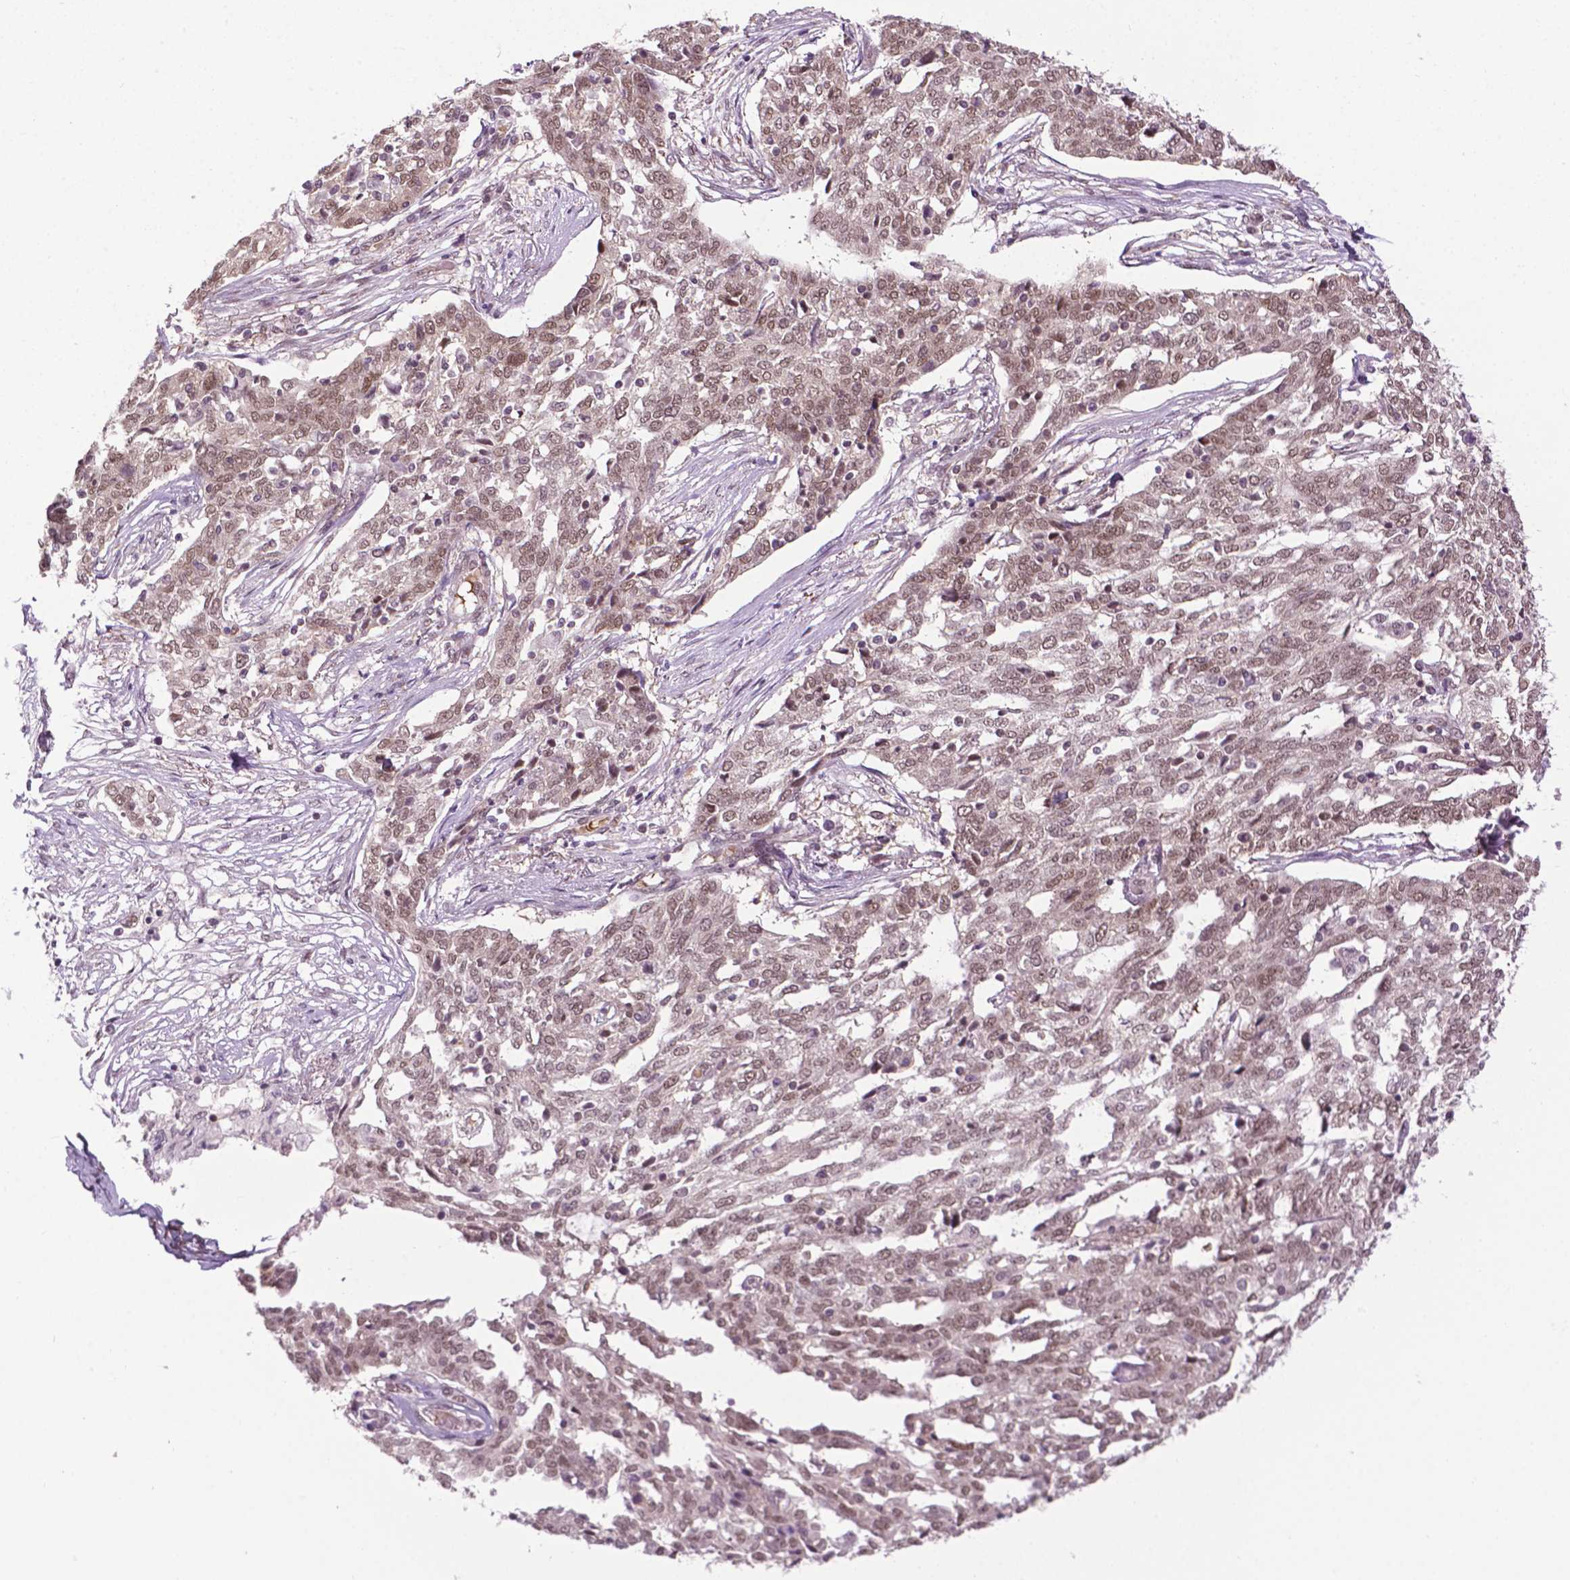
{"staining": {"intensity": "weak", "quantity": ">75%", "location": "nuclear"}, "tissue": "ovarian cancer", "cell_type": "Tumor cells", "image_type": "cancer", "snomed": [{"axis": "morphology", "description": "Cystadenocarcinoma, serous, NOS"}, {"axis": "topography", "description": "Ovary"}], "caption": "Immunohistochemistry (IHC) staining of ovarian serous cystadenocarcinoma, which shows low levels of weak nuclear staining in about >75% of tumor cells indicating weak nuclear protein staining. The staining was performed using DAB (brown) for protein detection and nuclei were counterstained in hematoxylin (blue).", "gene": "UBQLN4", "patient": {"sex": "female", "age": 67}}